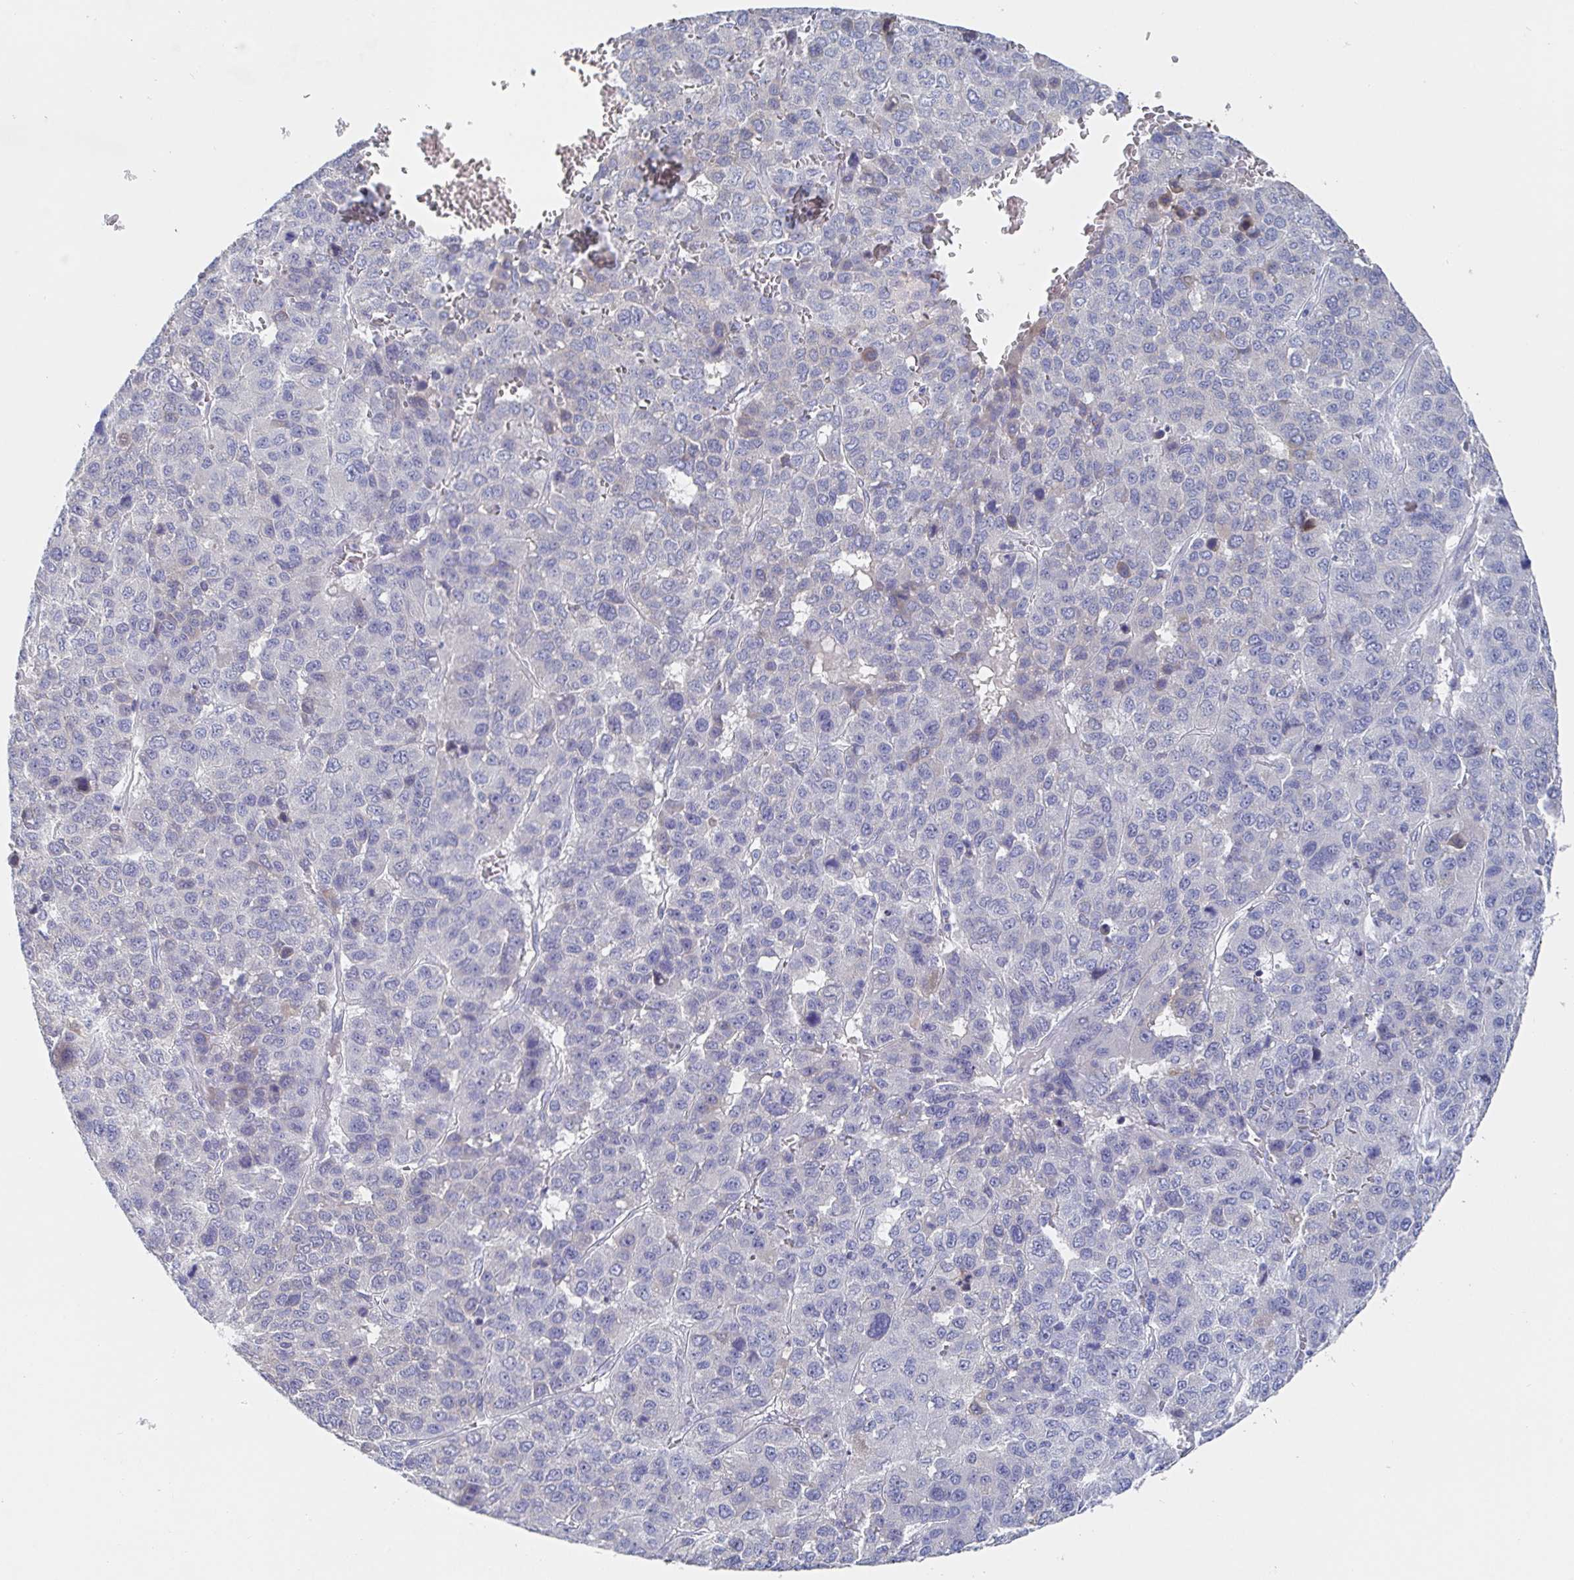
{"staining": {"intensity": "negative", "quantity": "none", "location": "none"}, "tissue": "liver cancer", "cell_type": "Tumor cells", "image_type": "cancer", "snomed": [{"axis": "morphology", "description": "Carcinoma, Hepatocellular, NOS"}, {"axis": "topography", "description": "Liver"}], "caption": "IHC of human liver hepatocellular carcinoma shows no expression in tumor cells. (Stains: DAB (3,3'-diaminobenzidine) immunohistochemistry with hematoxylin counter stain, Microscopy: brightfield microscopy at high magnification).", "gene": "ZNF430", "patient": {"sex": "male", "age": 69}}